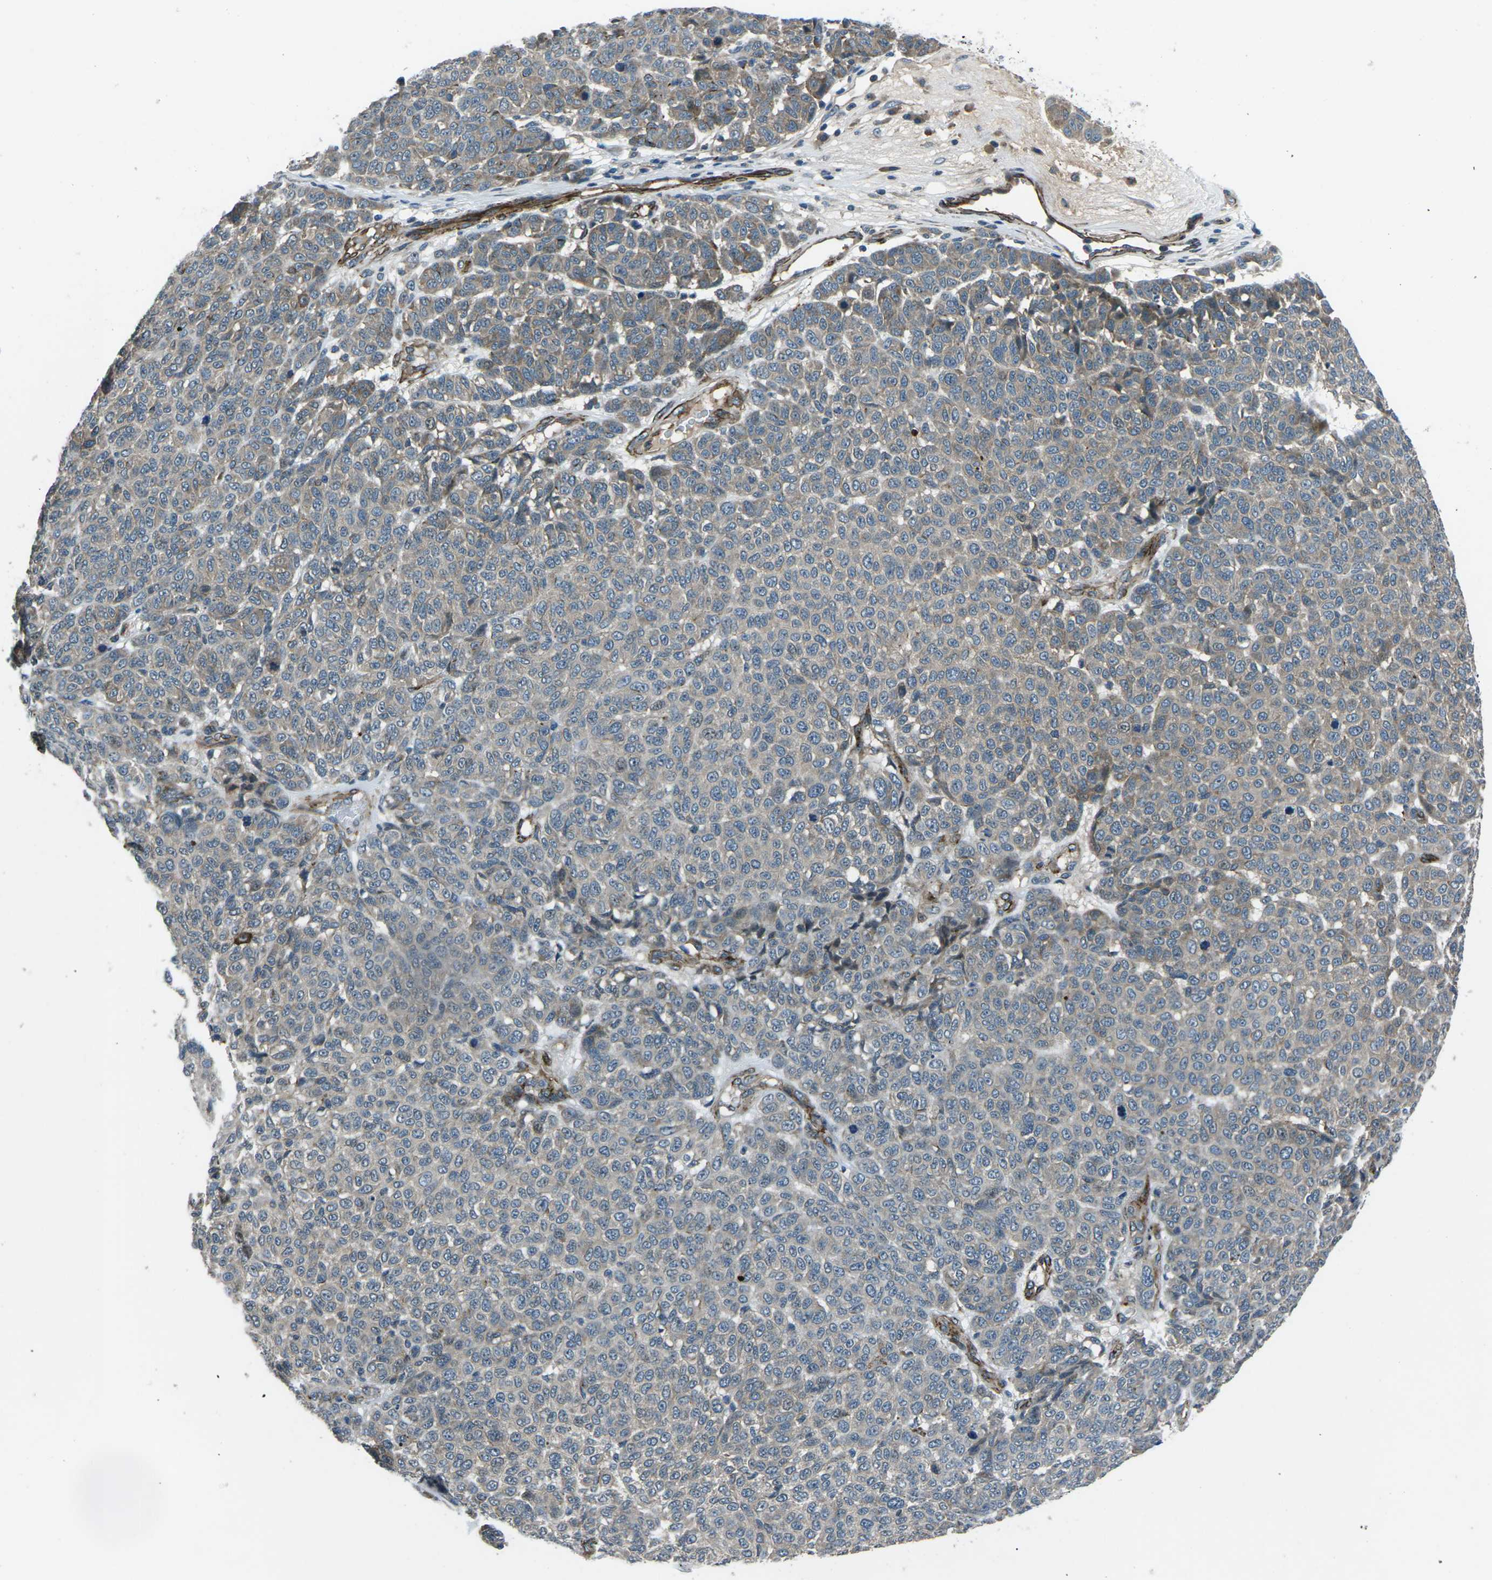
{"staining": {"intensity": "moderate", "quantity": "25%-75%", "location": "cytoplasmic/membranous"}, "tissue": "melanoma", "cell_type": "Tumor cells", "image_type": "cancer", "snomed": [{"axis": "morphology", "description": "Malignant melanoma, NOS"}, {"axis": "topography", "description": "Skin"}], "caption": "A high-resolution photomicrograph shows immunohistochemistry (IHC) staining of malignant melanoma, which displays moderate cytoplasmic/membranous positivity in about 25%-75% of tumor cells.", "gene": "AFAP1", "patient": {"sex": "male", "age": 59}}